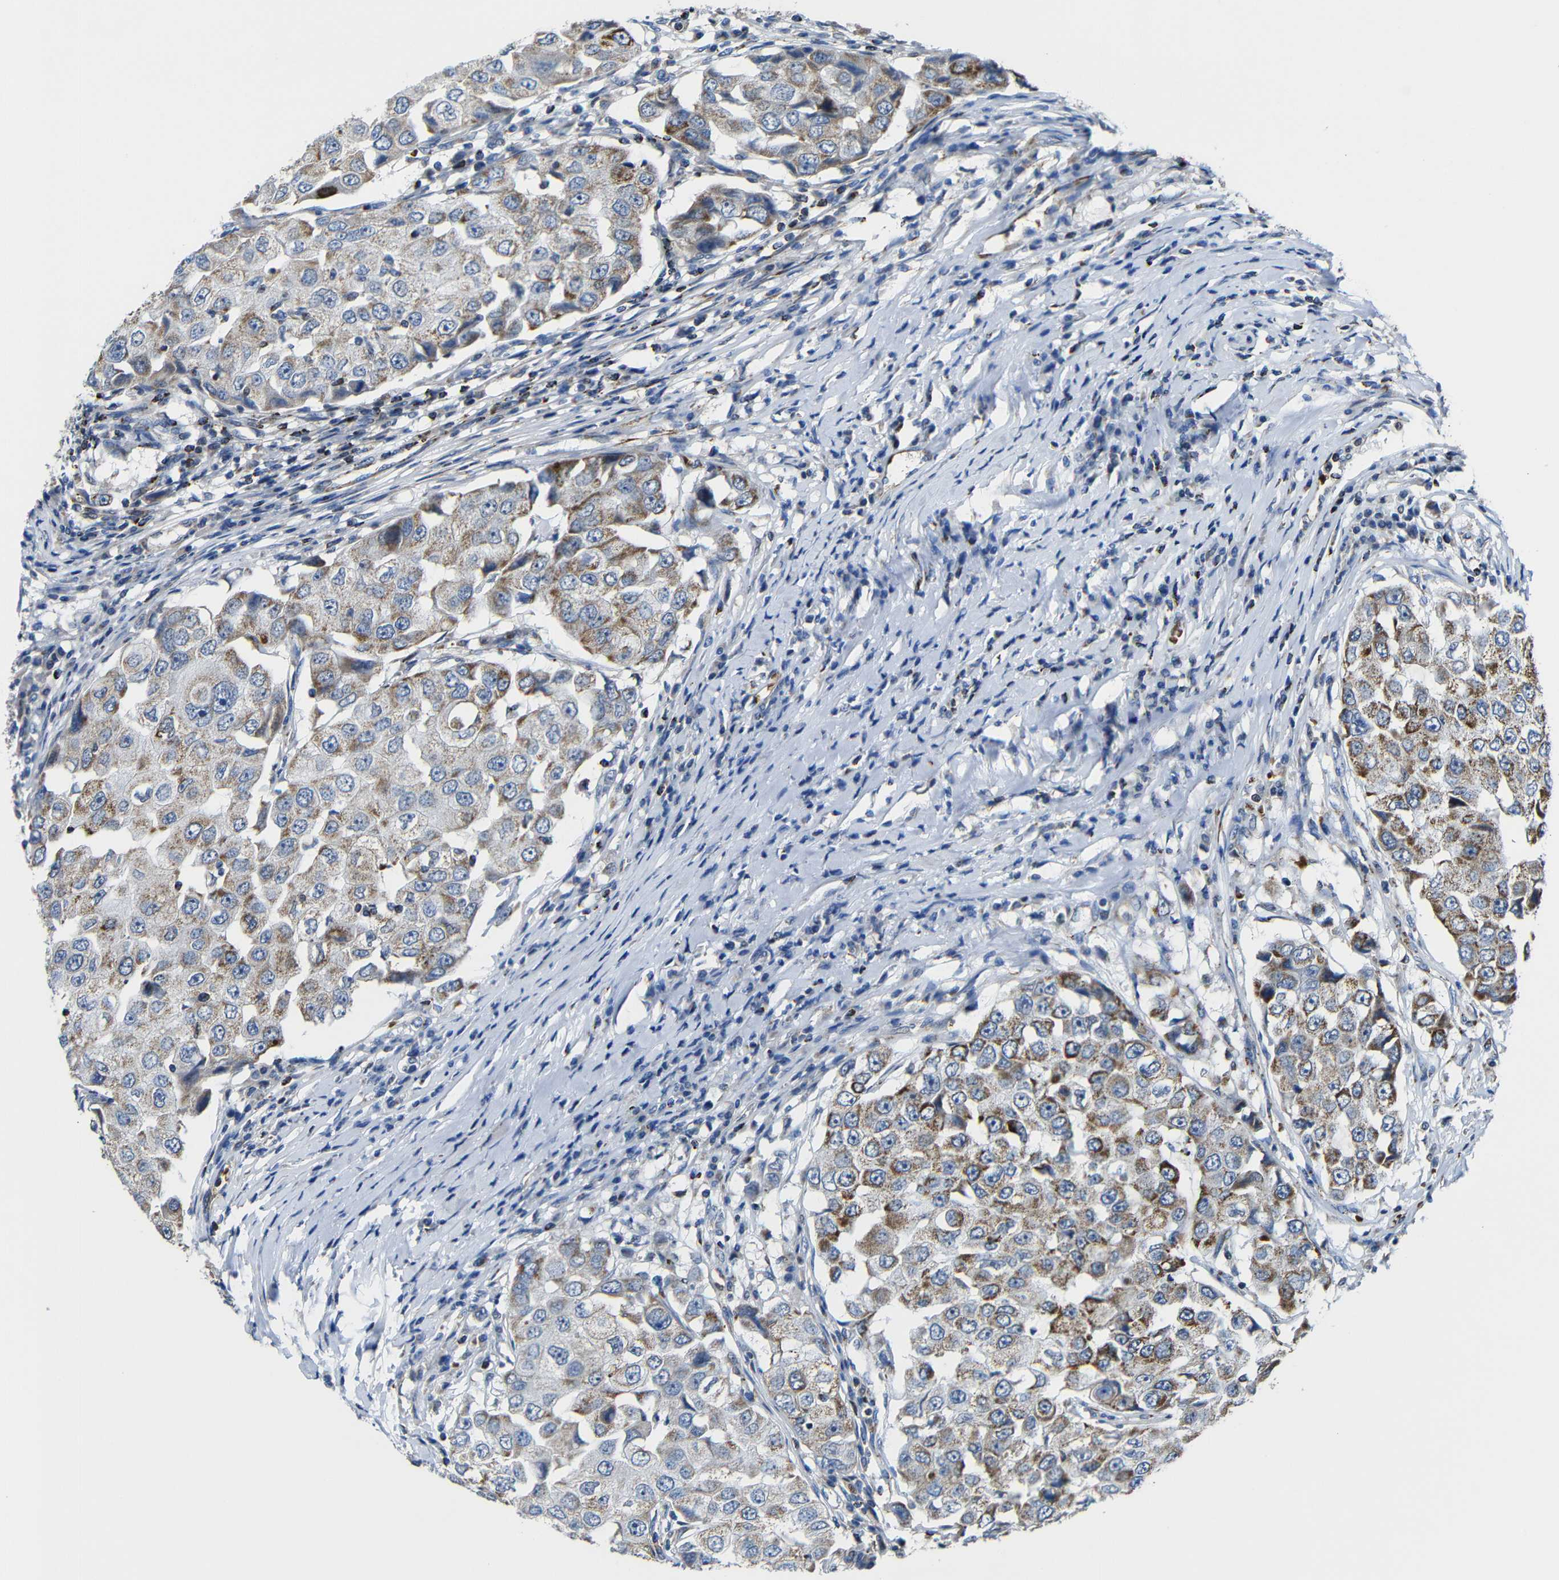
{"staining": {"intensity": "moderate", "quantity": "25%-75%", "location": "cytoplasmic/membranous"}, "tissue": "breast cancer", "cell_type": "Tumor cells", "image_type": "cancer", "snomed": [{"axis": "morphology", "description": "Duct carcinoma"}, {"axis": "topography", "description": "Breast"}], "caption": "Moderate cytoplasmic/membranous positivity is seen in approximately 25%-75% of tumor cells in breast intraductal carcinoma.", "gene": "CA5B", "patient": {"sex": "female", "age": 27}}